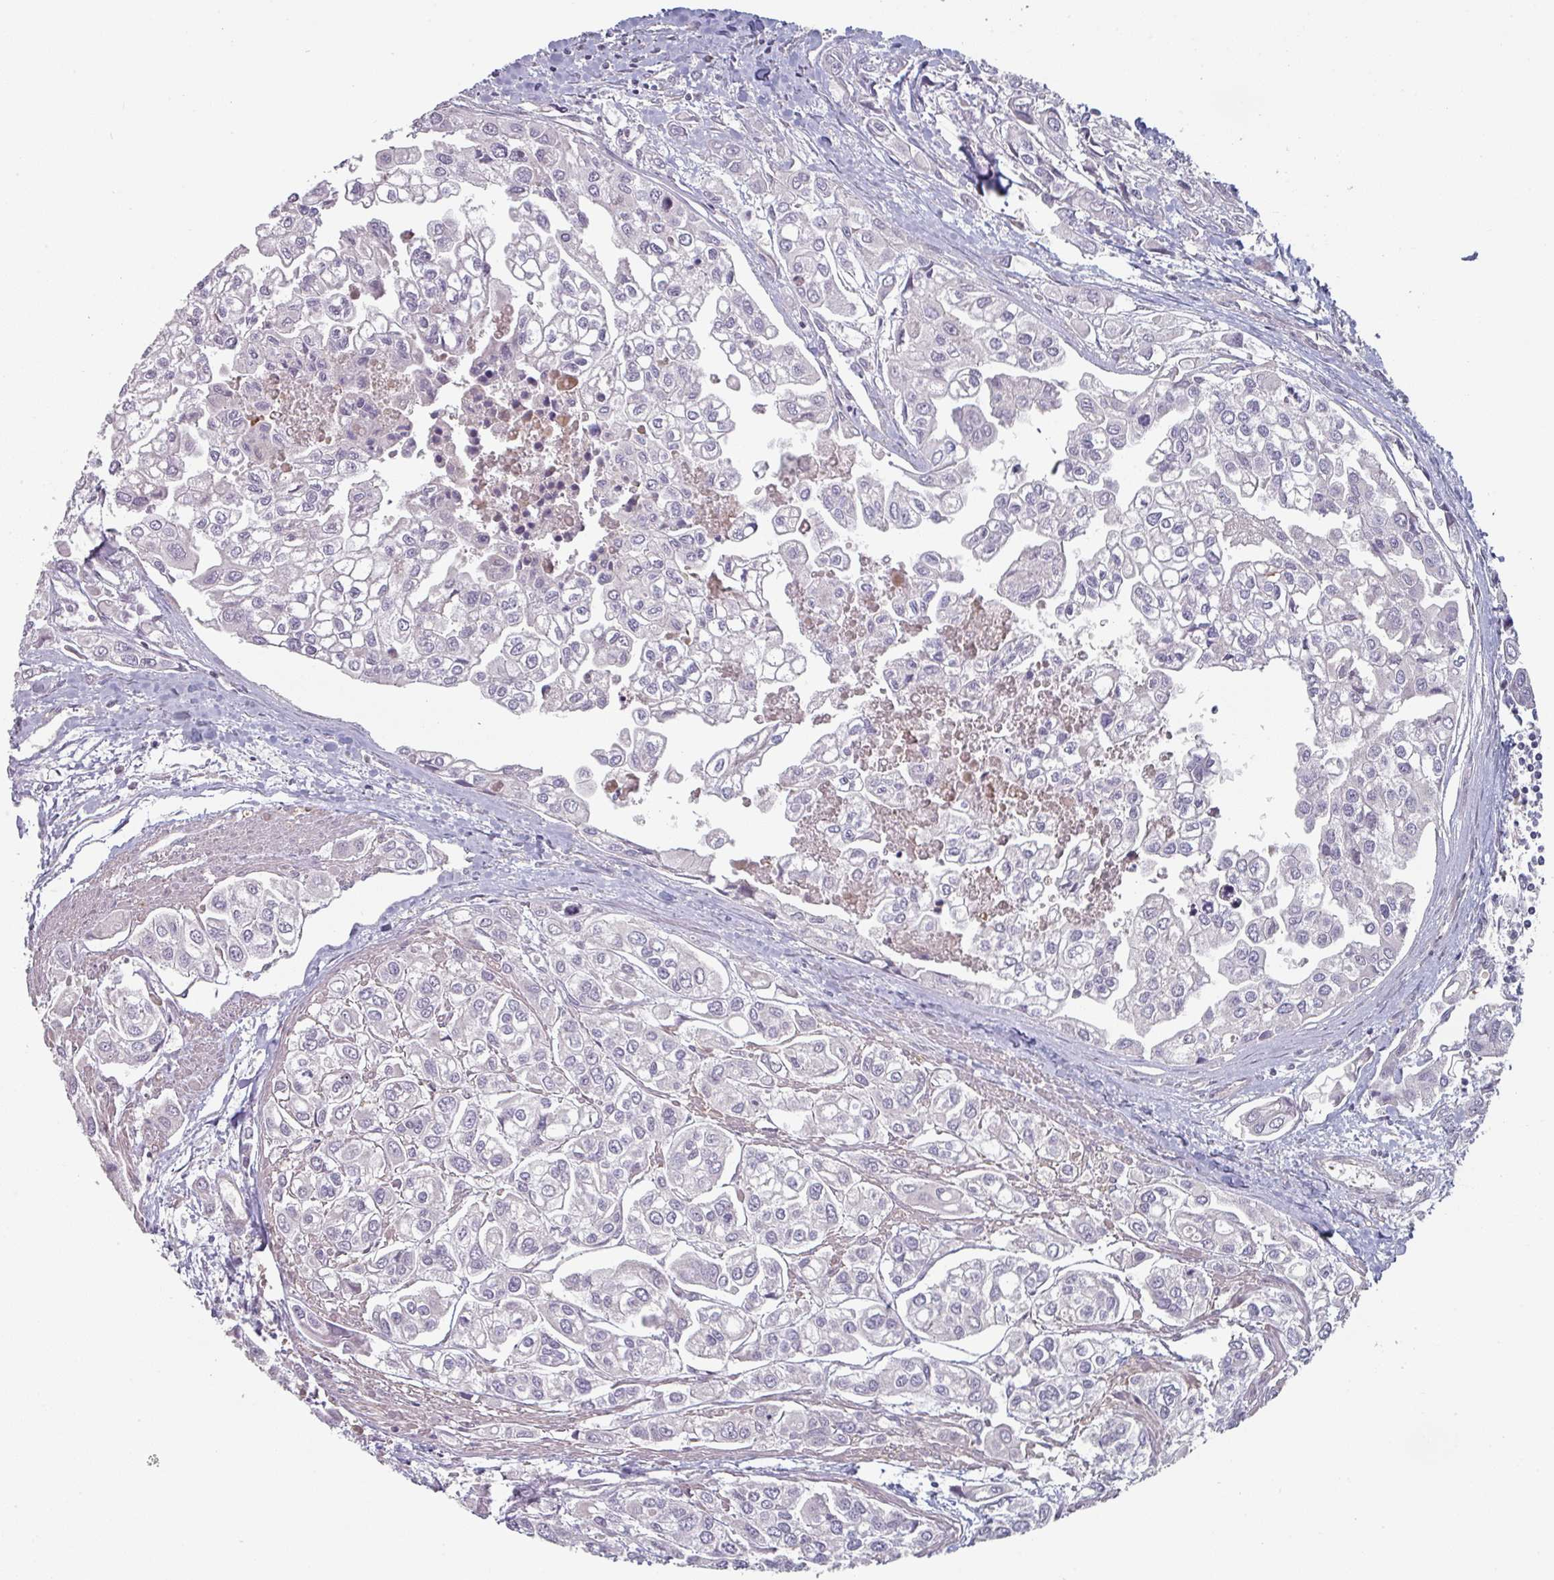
{"staining": {"intensity": "negative", "quantity": "none", "location": "none"}, "tissue": "urothelial cancer", "cell_type": "Tumor cells", "image_type": "cancer", "snomed": [{"axis": "morphology", "description": "Urothelial carcinoma, High grade"}, {"axis": "topography", "description": "Urinary bladder"}], "caption": "Protein analysis of urothelial cancer shows no significant staining in tumor cells.", "gene": "TAPT1", "patient": {"sex": "male", "age": 67}}